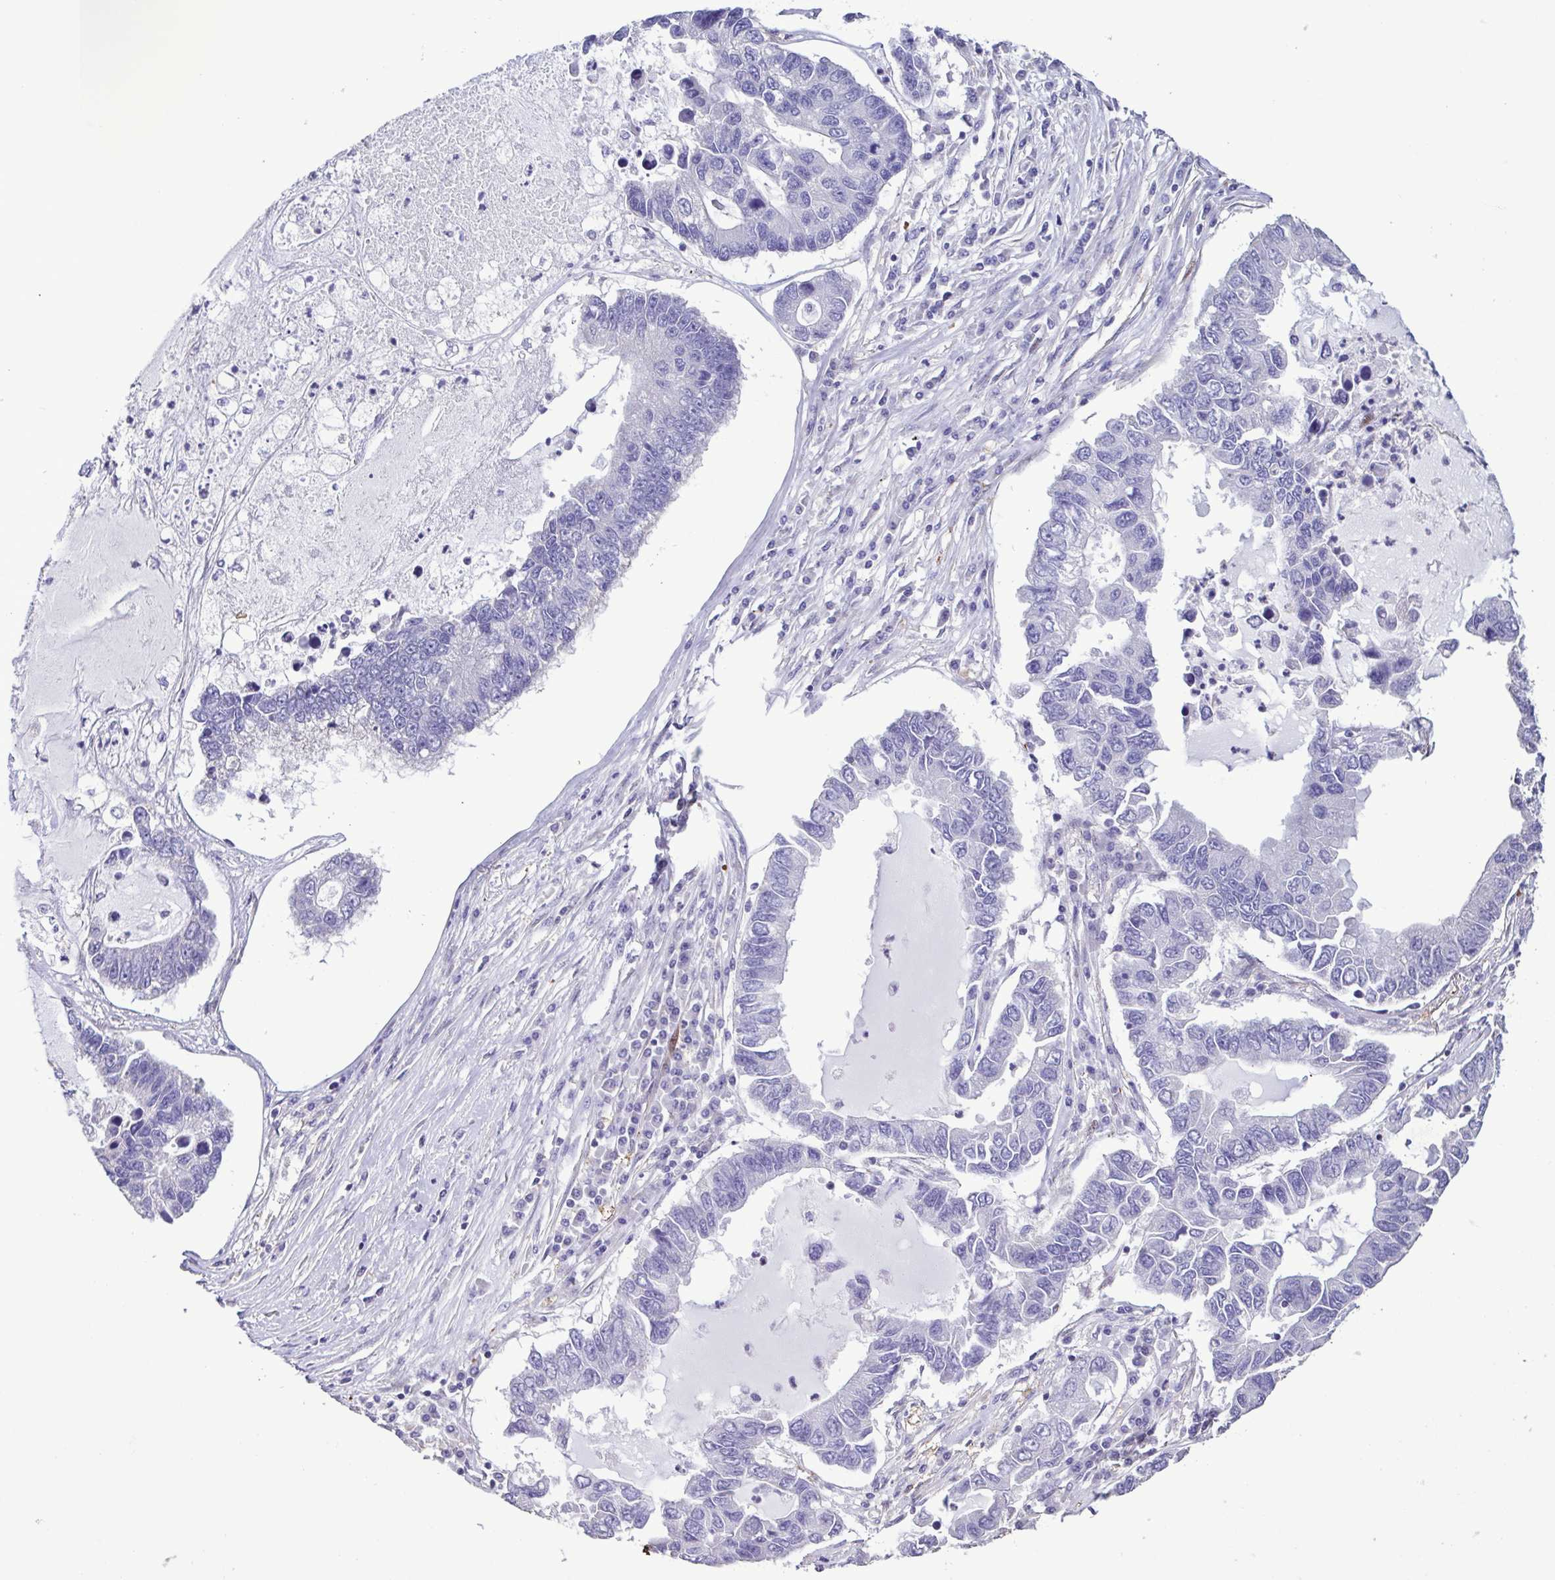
{"staining": {"intensity": "negative", "quantity": "none", "location": "none"}, "tissue": "lung cancer", "cell_type": "Tumor cells", "image_type": "cancer", "snomed": [{"axis": "morphology", "description": "Adenocarcinoma, NOS"}, {"axis": "topography", "description": "Bronchus"}, {"axis": "topography", "description": "Lung"}], "caption": "High magnification brightfield microscopy of lung cancer (adenocarcinoma) stained with DAB (3,3'-diaminobenzidine) (brown) and counterstained with hematoxylin (blue): tumor cells show no significant positivity.", "gene": "PLA2G4E", "patient": {"sex": "female", "age": 51}}